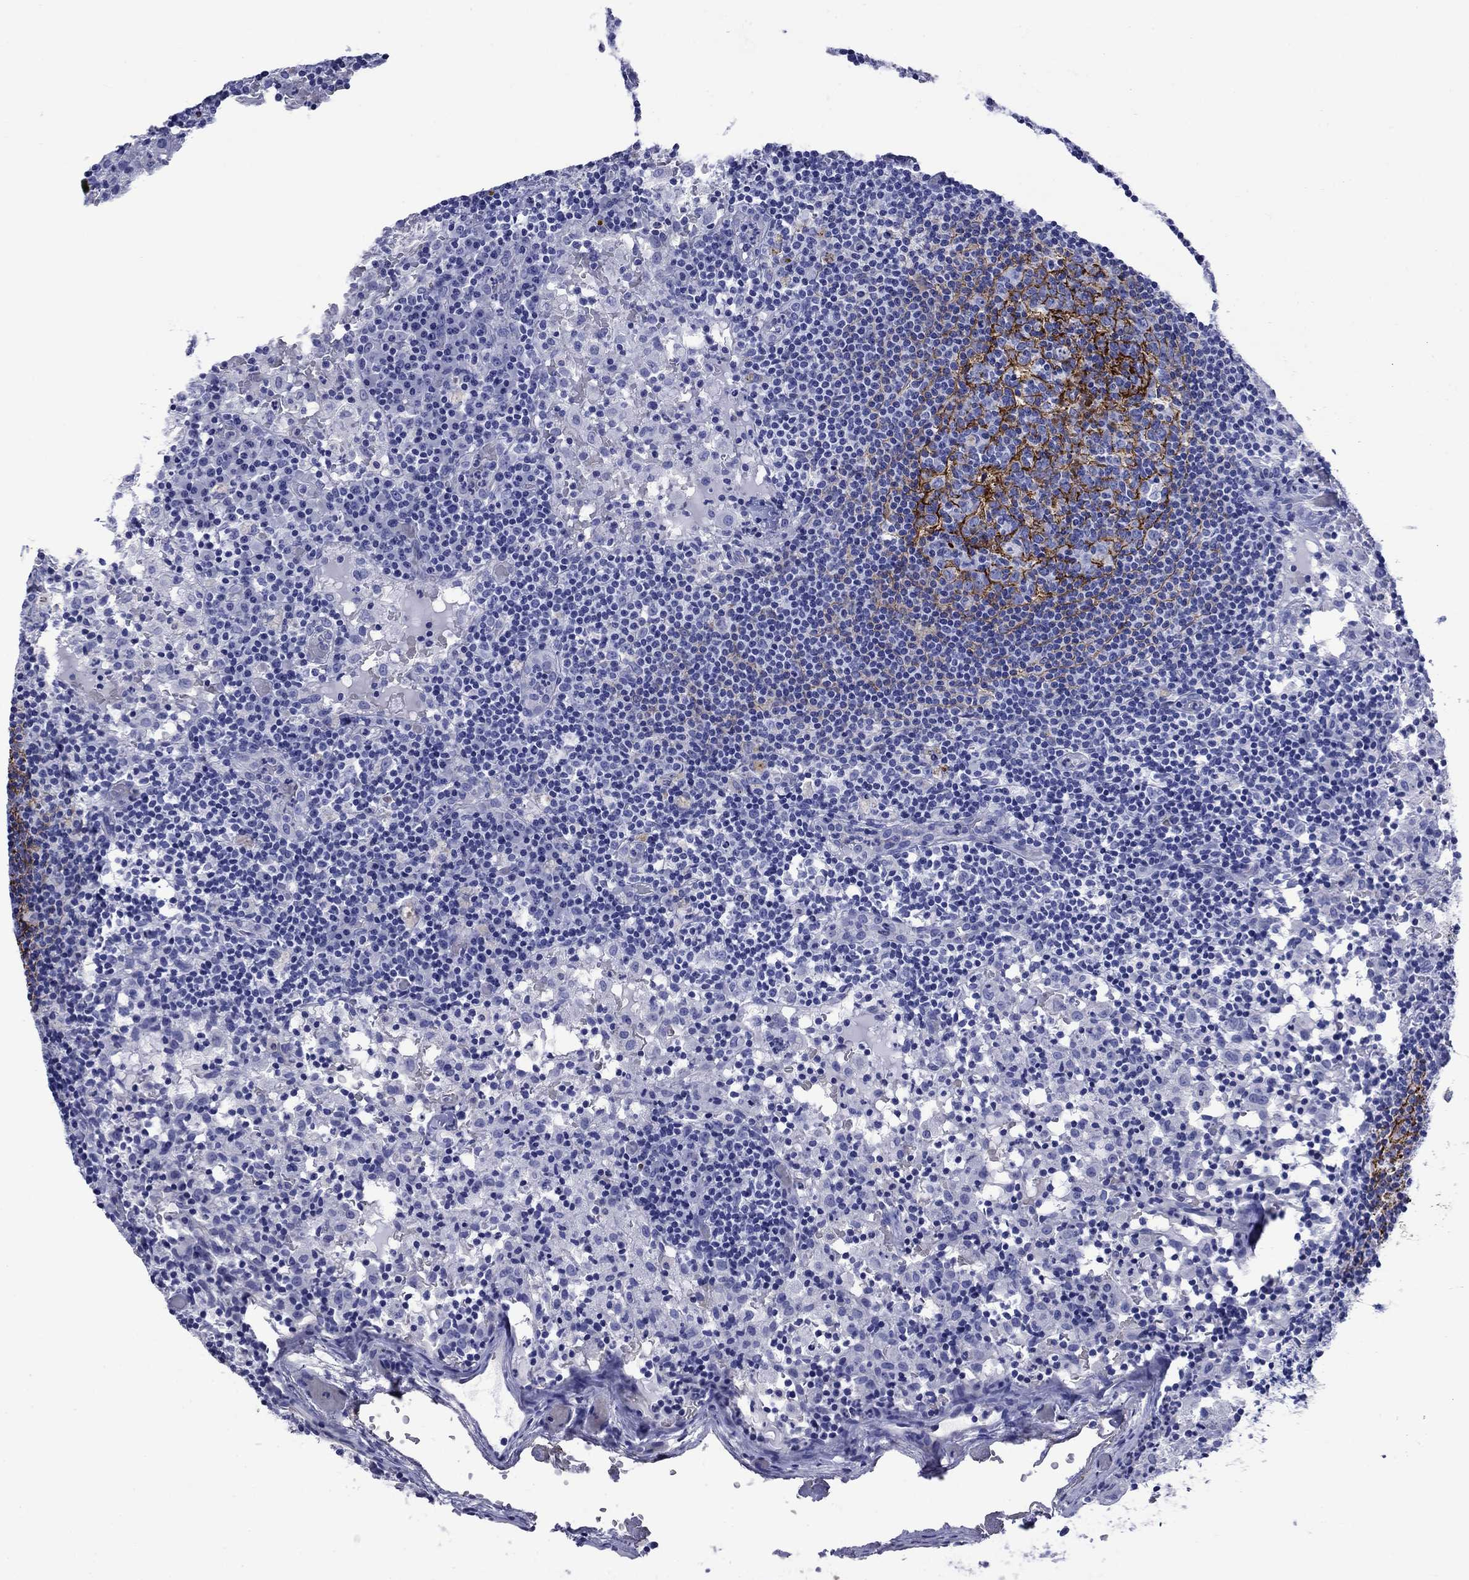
{"staining": {"intensity": "strong", "quantity": "<25%", "location": "cytoplasmic/membranous"}, "tissue": "lymph node", "cell_type": "Germinal center cells", "image_type": "normal", "snomed": [{"axis": "morphology", "description": "Normal tissue, NOS"}, {"axis": "topography", "description": "Lymph node"}], "caption": "Protein staining of benign lymph node demonstrates strong cytoplasmic/membranous staining in about <25% of germinal center cells.", "gene": "SLC1A2", "patient": {"sex": "male", "age": 62}}